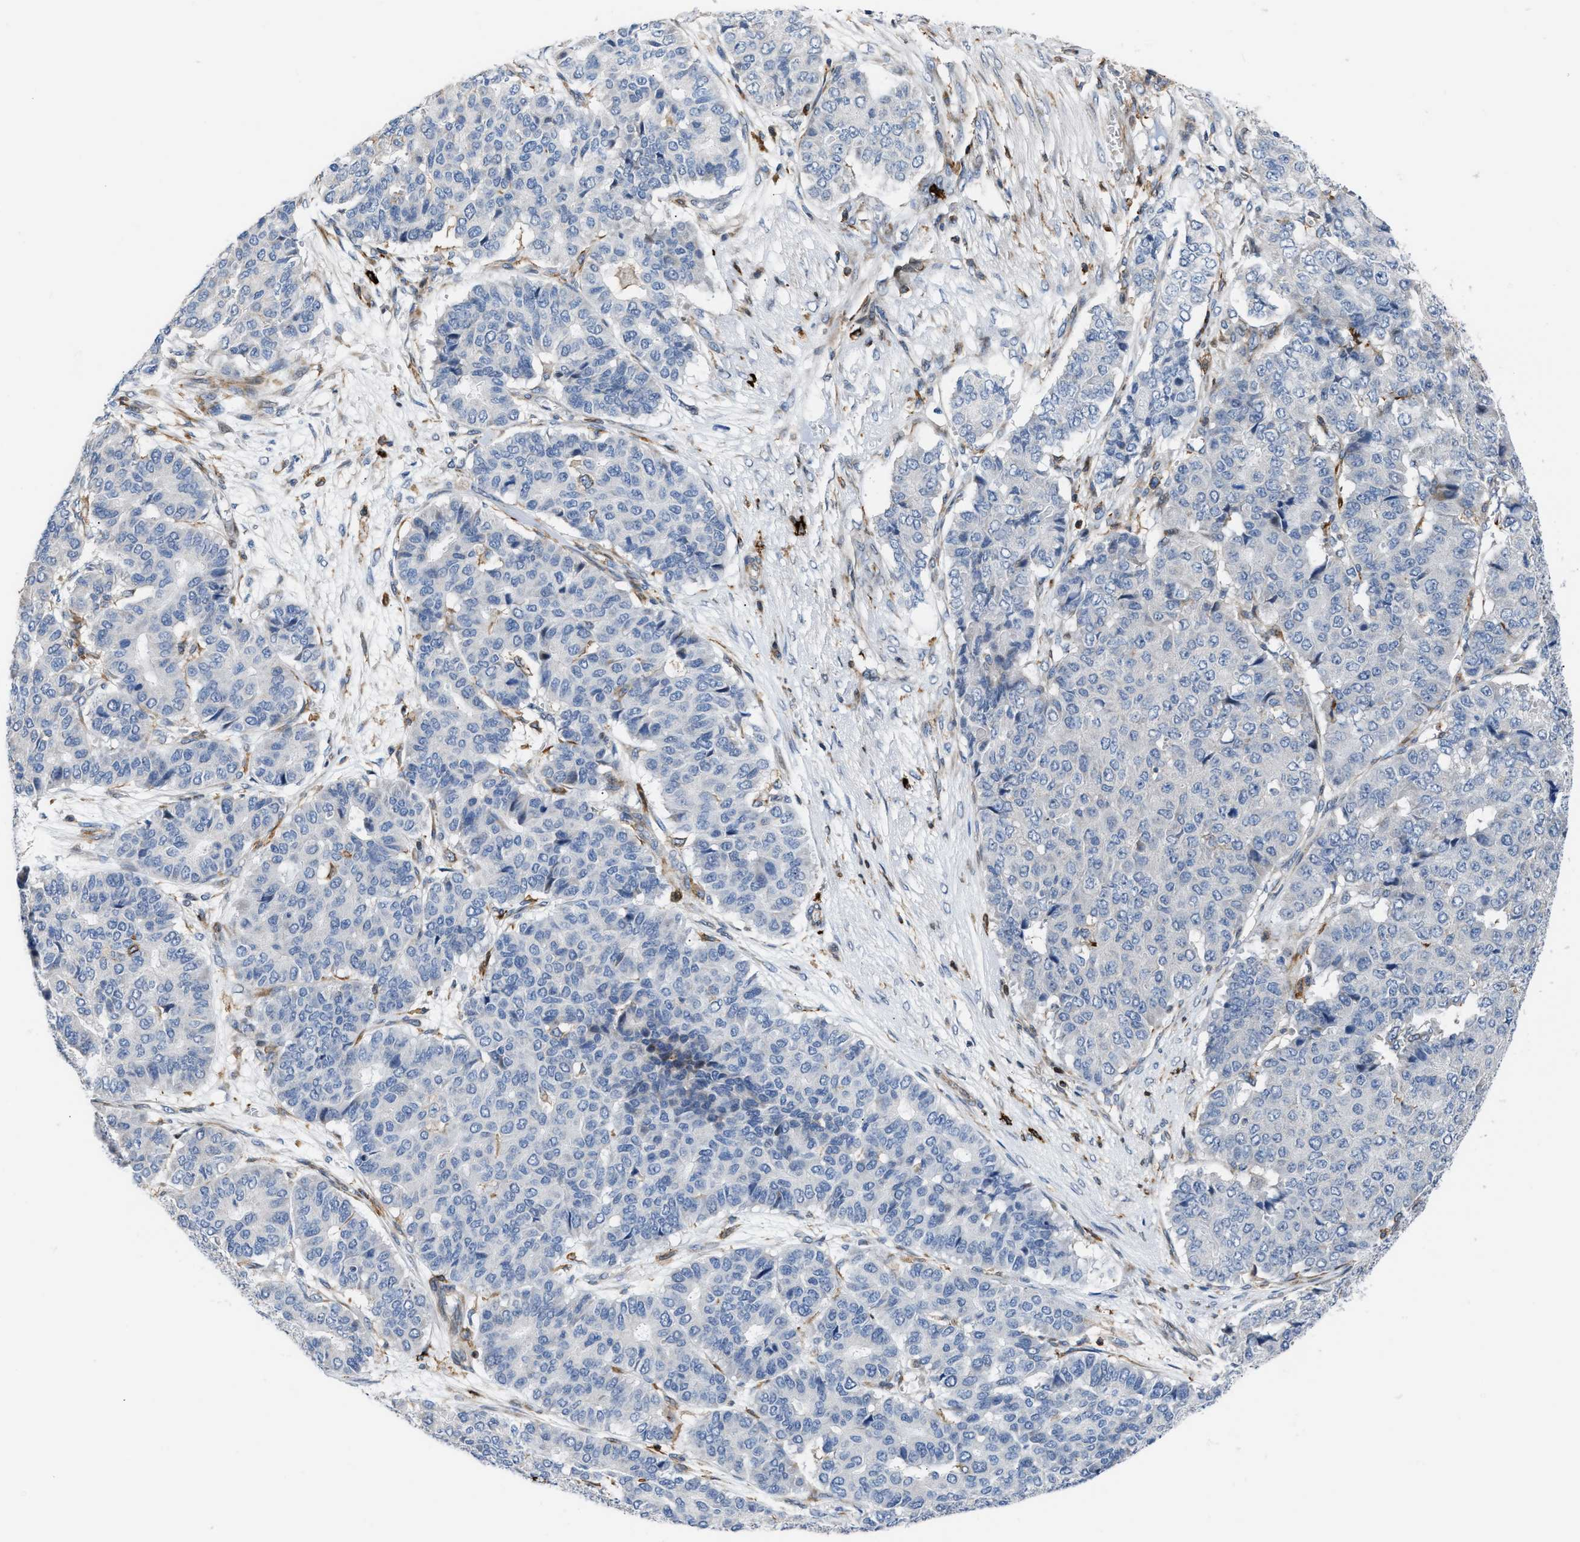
{"staining": {"intensity": "negative", "quantity": "none", "location": "none"}, "tissue": "pancreatic cancer", "cell_type": "Tumor cells", "image_type": "cancer", "snomed": [{"axis": "morphology", "description": "Adenocarcinoma, NOS"}, {"axis": "topography", "description": "Pancreas"}], "caption": "A photomicrograph of human adenocarcinoma (pancreatic) is negative for staining in tumor cells.", "gene": "ATP9A", "patient": {"sex": "male", "age": 50}}